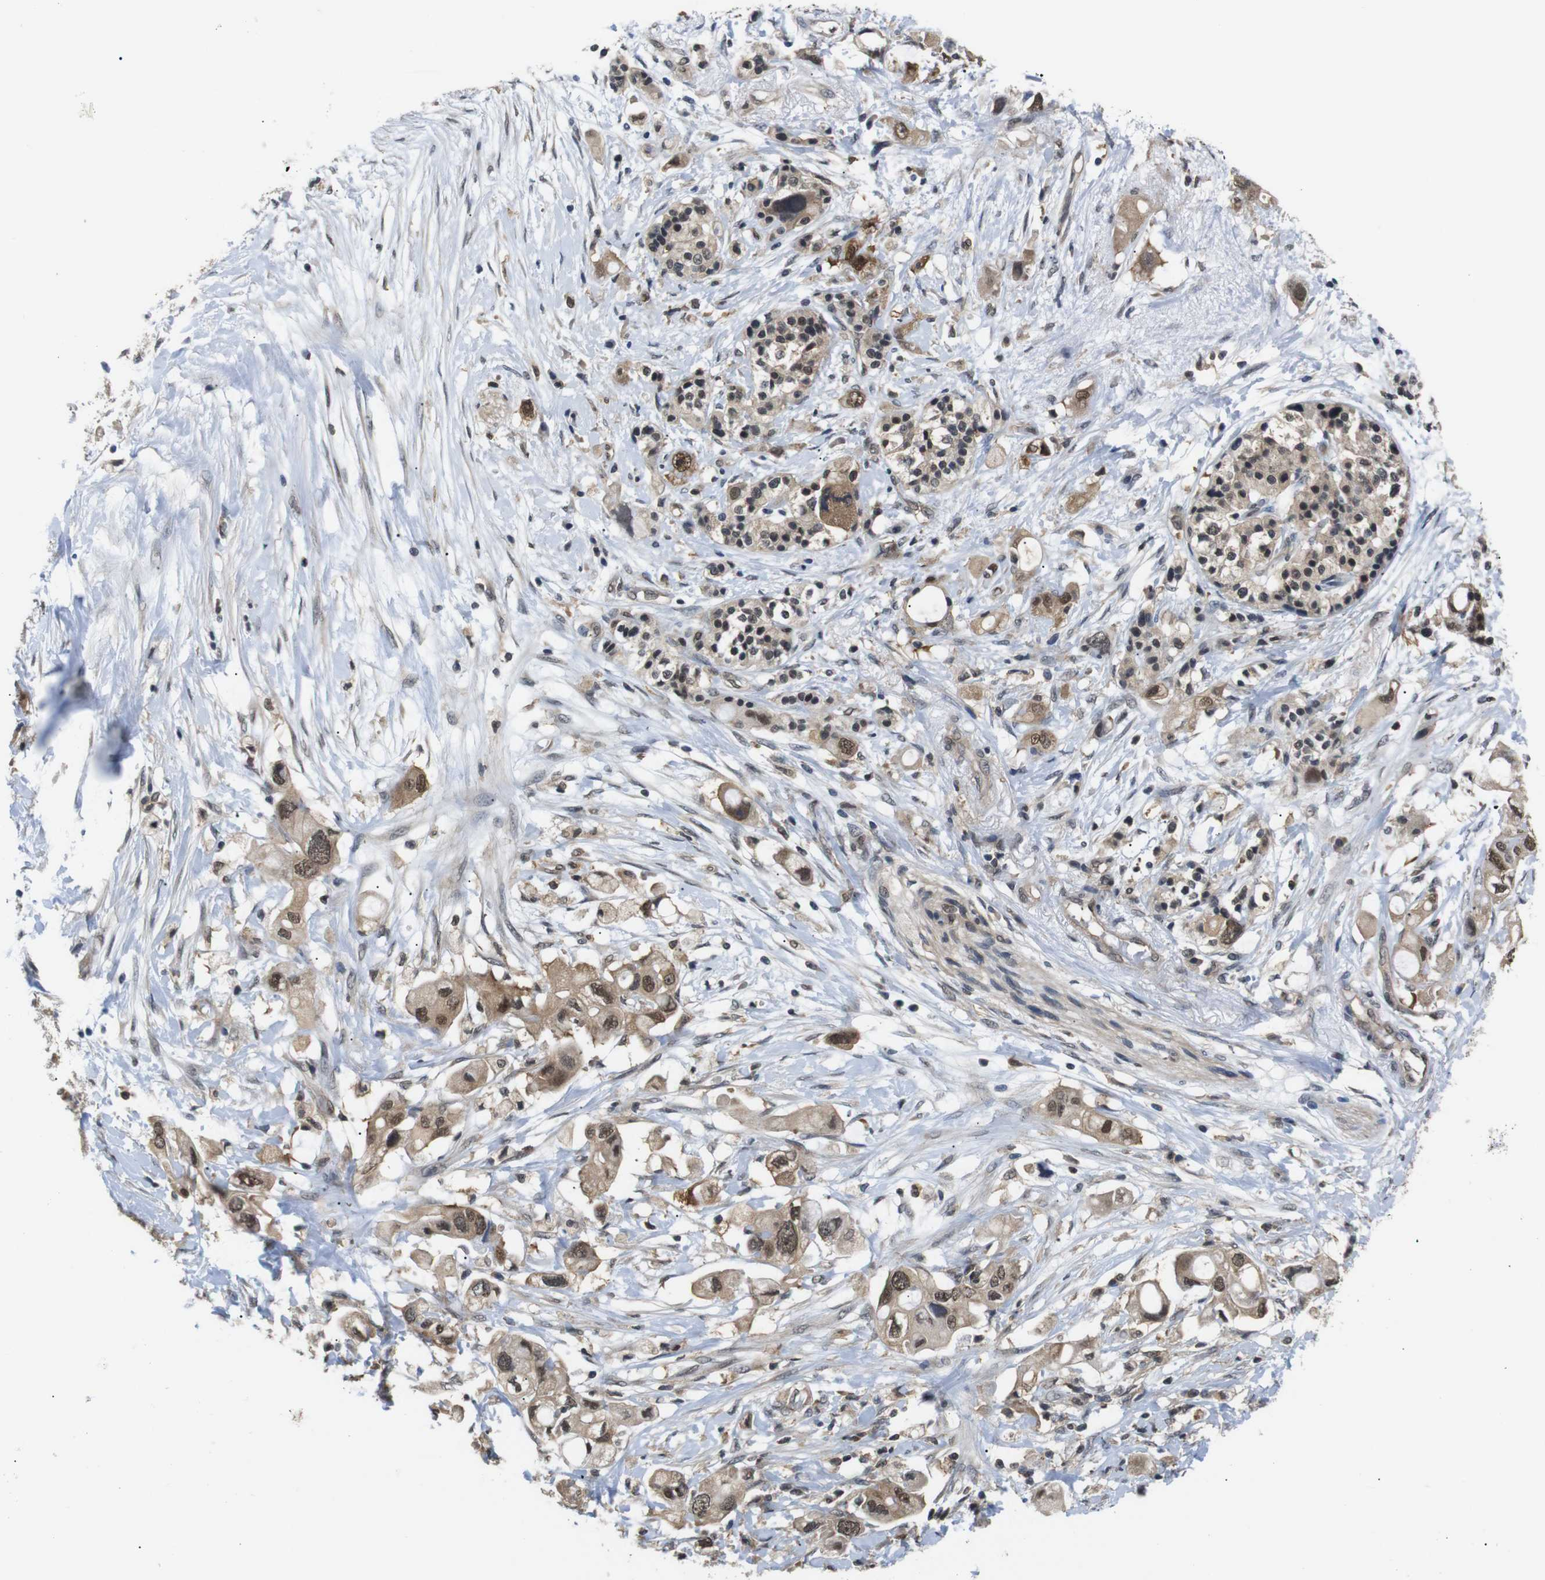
{"staining": {"intensity": "moderate", "quantity": ">75%", "location": "cytoplasmic/membranous,nuclear"}, "tissue": "pancreatic cancer", "cell_type": "Tumor cells", "image_type": "cancer", "snomed": [{"axis": "morphology", "description": "Adenocarcinoma, NOS"}, {"axis": "topography", "description": "Pancreas"}], "caption": "Immunohistochemistry of human pancreatic adenocarcinoma shows medium levels of moderate cytoplasmic/membranous and nuclear expression in approximately >75% of tumor cells.", "gene": "UBXN1", "patient": {"sex": "female", "age": 56}}